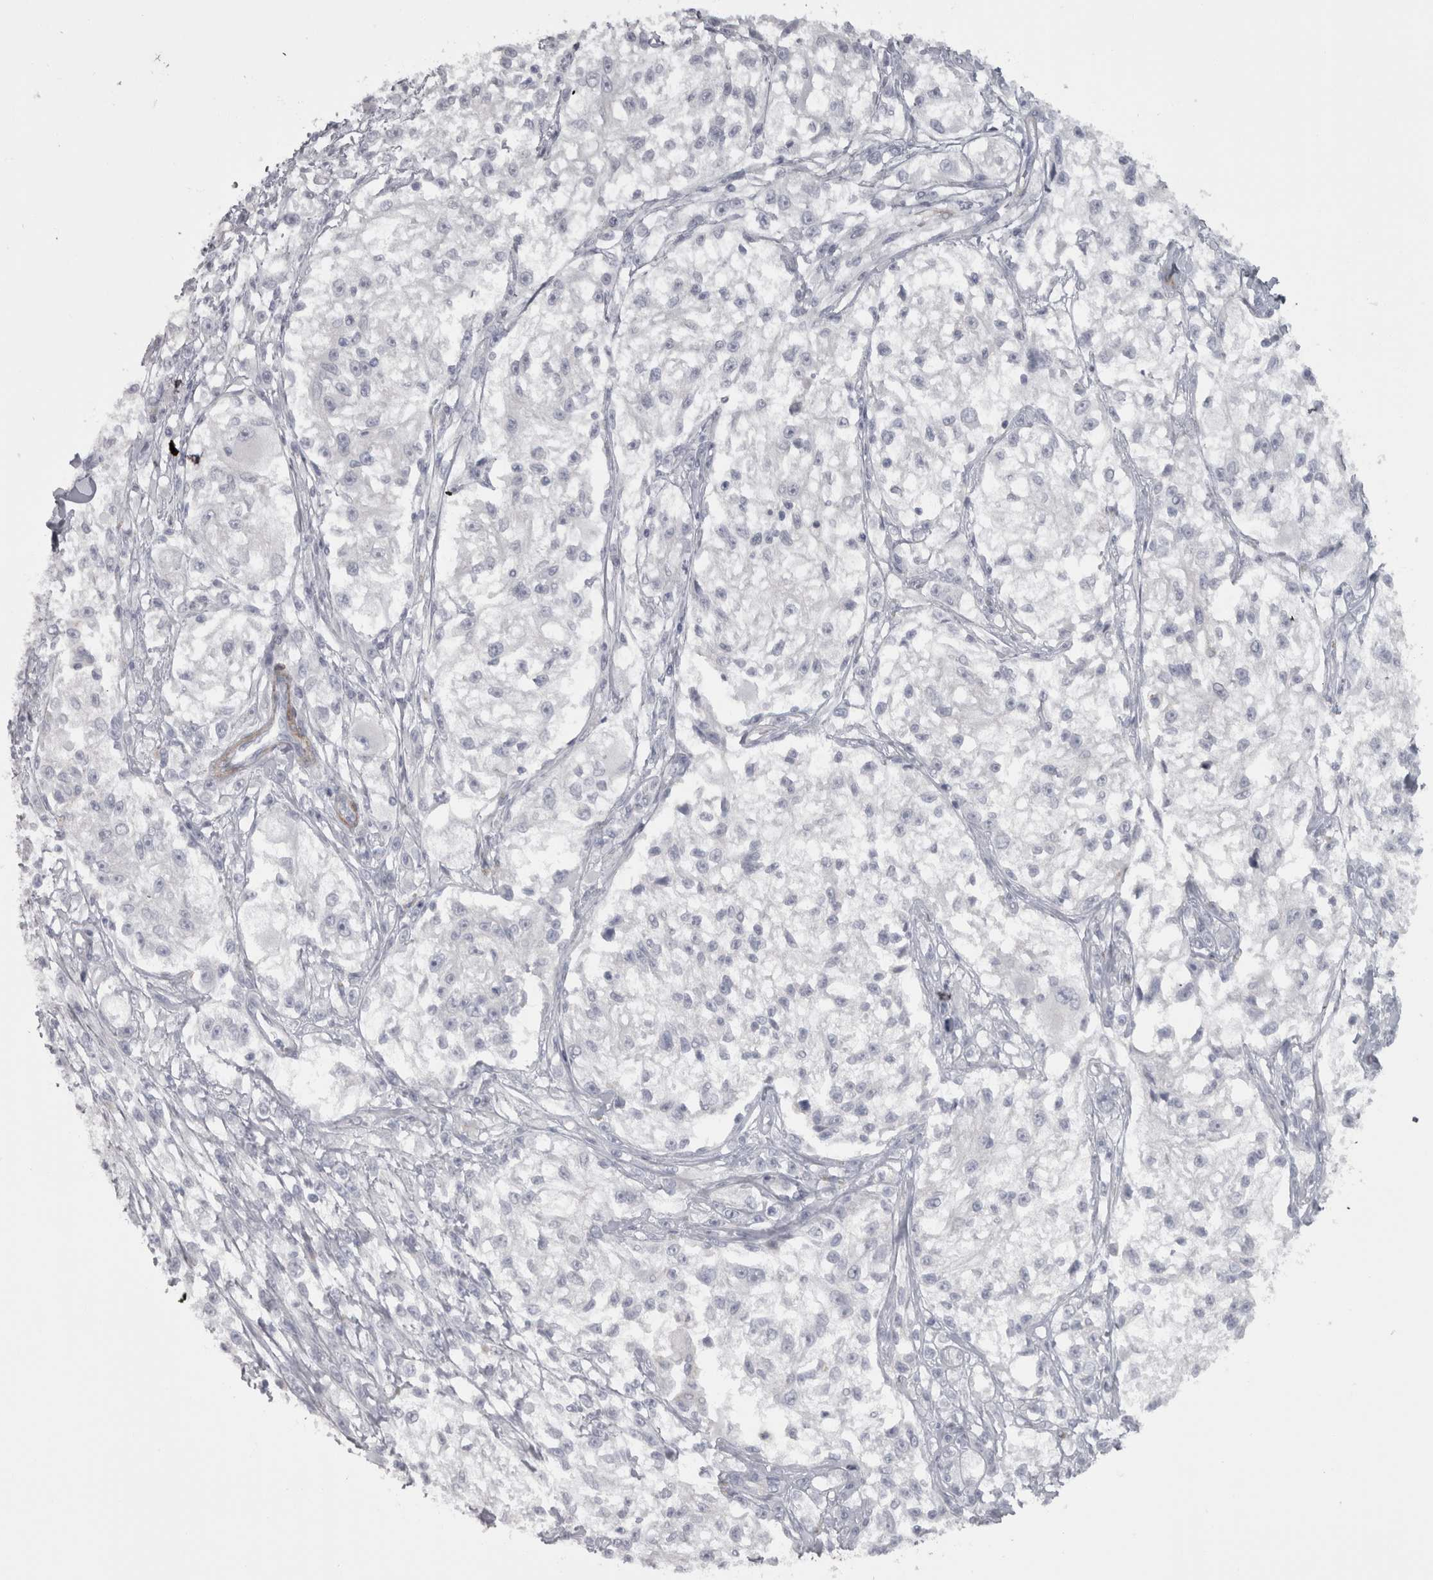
{"staining": {"intensity": "negative", "quantity": "none", "location": "none"}, "tissue": "melanoma", "cell_type": "Tumor cells", "image_type": "cancer", "snomed": [{"axis": "morphology", "description": "Malignant melanoma, NOS"}, {"axis": "topography", "description": "Skin of head"}], "caption": "IHC of human malignant melanoma displays no expression in tumor cells. Brightfield microscopy of immunohistochemistry stained with DAB (brown) and hematoxylin (blue), captured at high magnification.", "gene": "PPP1R12B", "patient": {"sex": "male", "age": 83}}